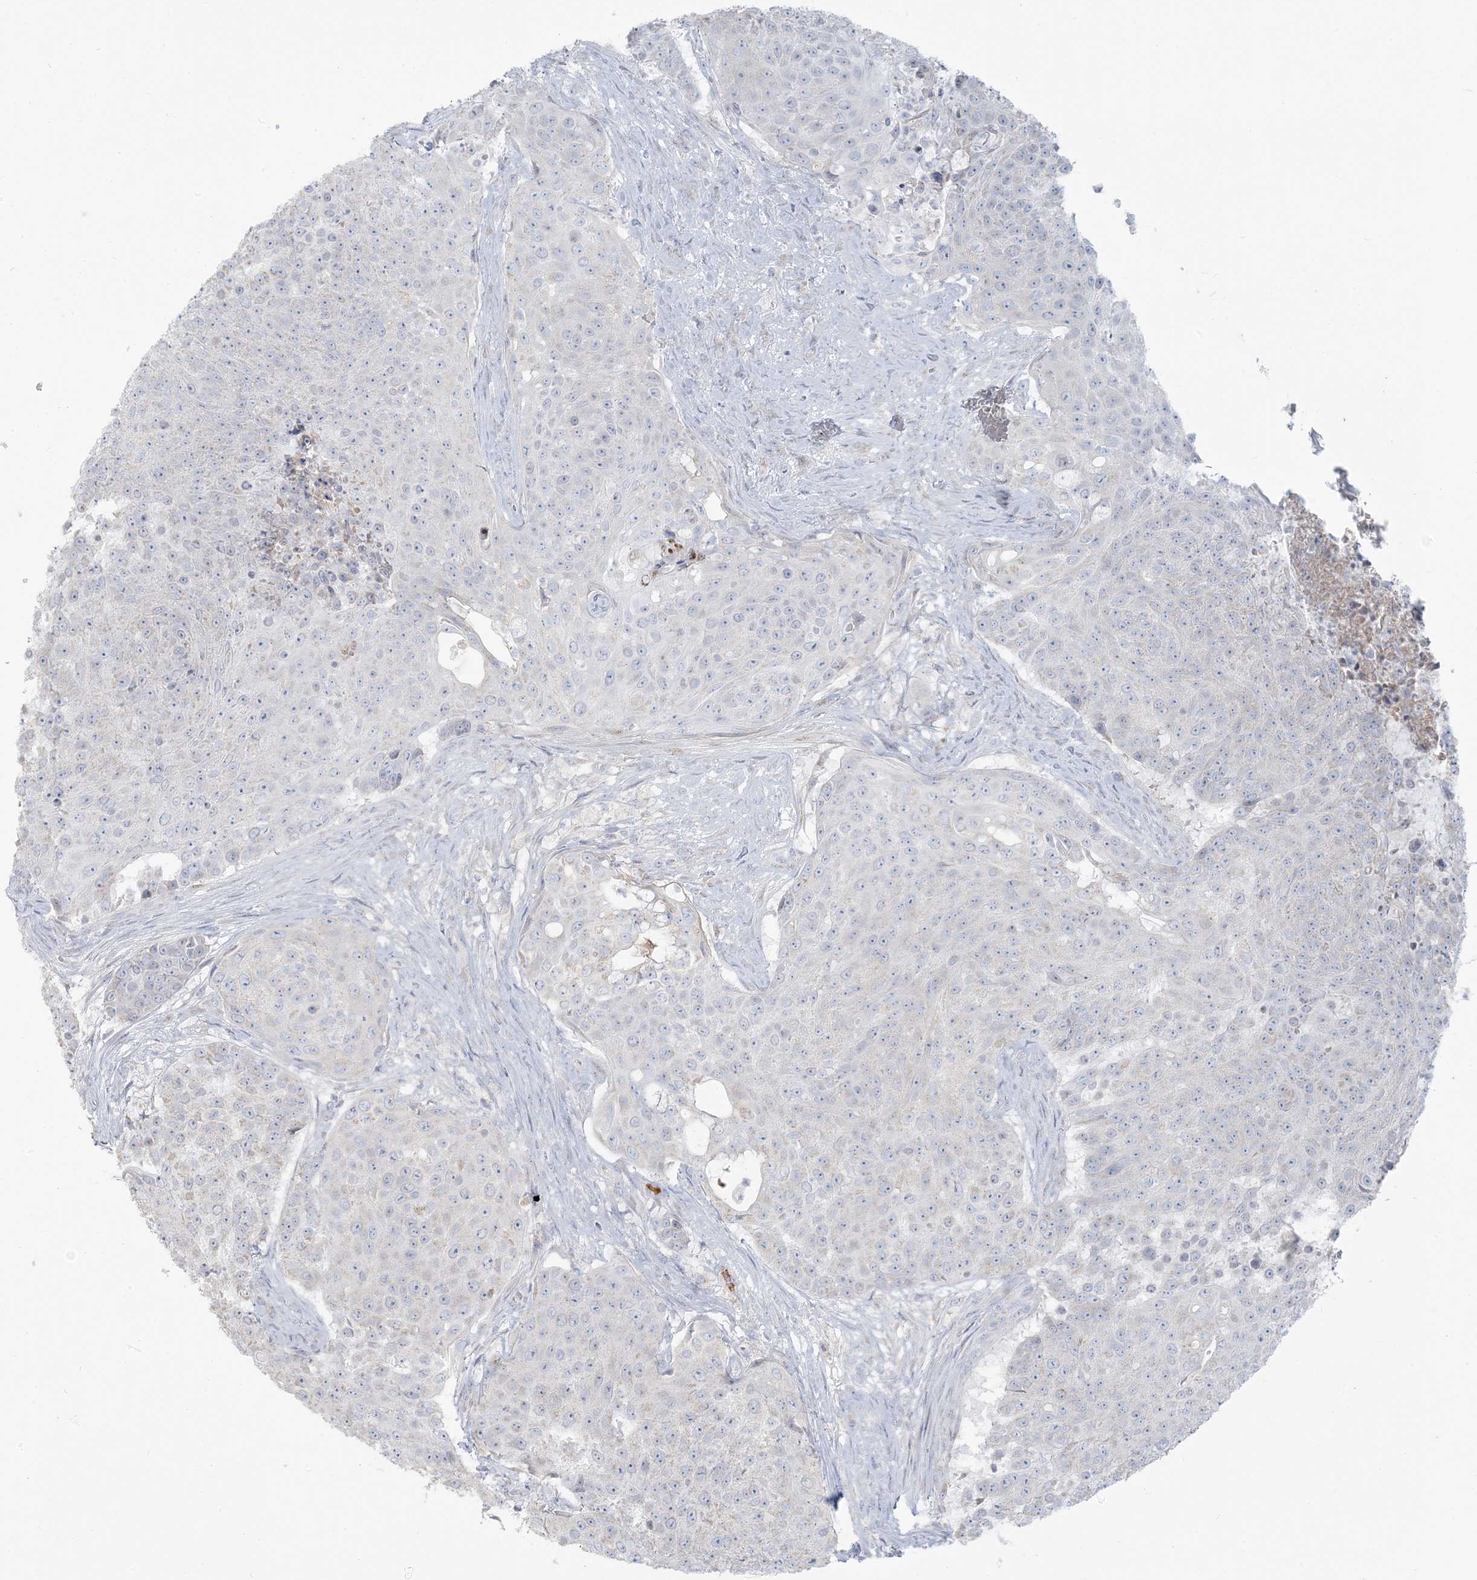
{"staining": {"intensity": "negative", "quantity": "none", "location": "none"}, "tissue": "urothelial cancer", "cell_type": "Tumor cells", "image_type": "cancer", "snomed": [{"axis": "morphology", "description": "Urothelial carcinoma, High grade"}, {"axis": "topography", "description": "Urinary bladder"}], "caption": "Immunohistochemical staining of human high-grade urothelial carcinoma shows no significant staining in tumor cells.", "gene": "SCML1", "patient": {"sex": "female", "age": 63}}